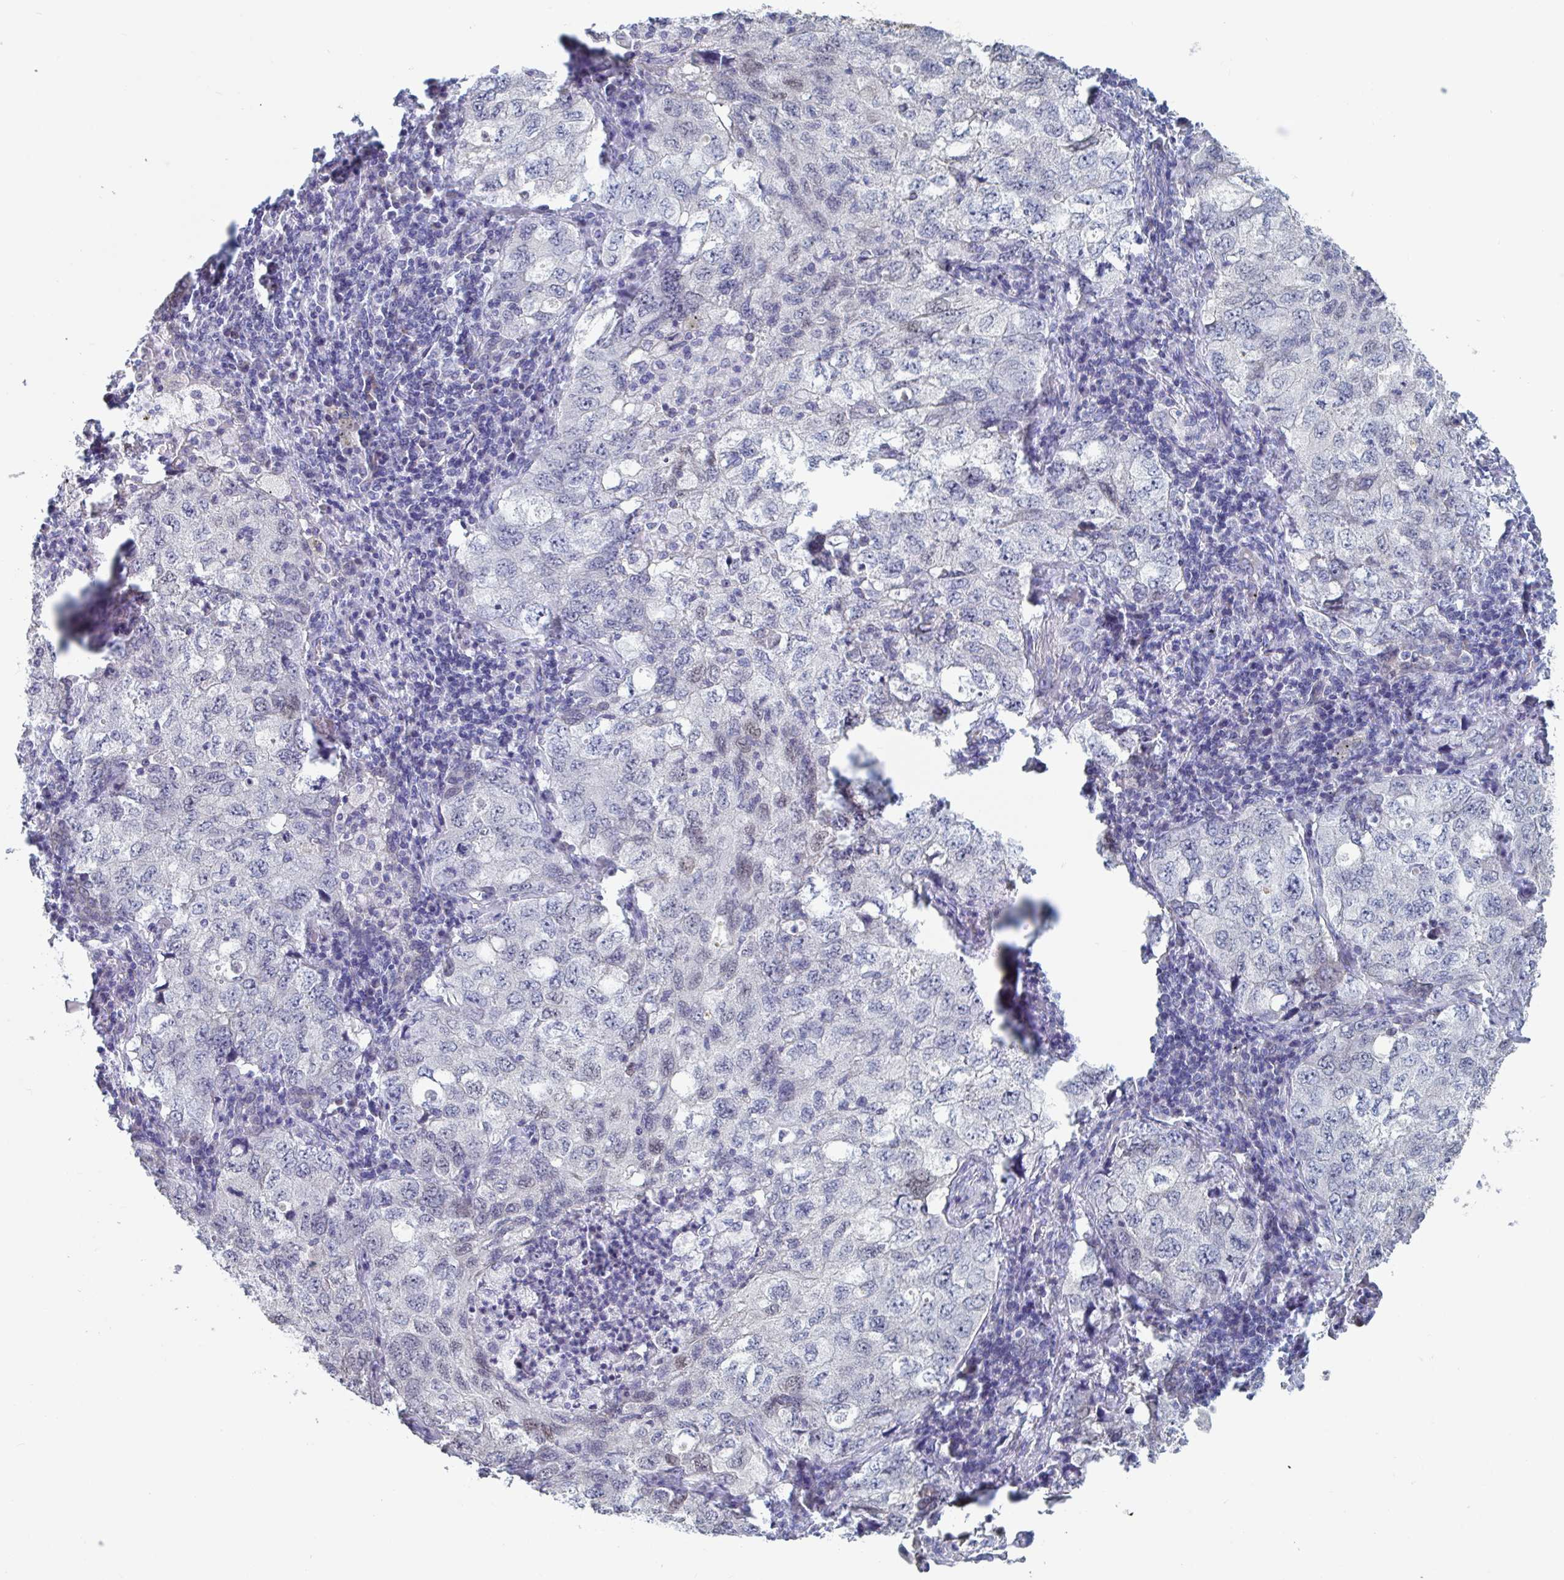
{"staining": {"intensity": "negative", "quantity": "none", "location": "none"}, "tissue": "lung cancer", "cell_type": "Tumor cells", "image_type": "cancer", "snomed": [{"axis": "morphology", "description": "Adenocarcinoma, NOS"}, {"axis": "topography", "description": "Lung"}], "caption": "DAB (3,3'-diaminobenzidine) immunohistochemical staining of human adenocarcinoma (lung) shows no significant expression in tumor cells.", "gene": "FOXA1", "patient": {"sex": "female", "age": 57}}